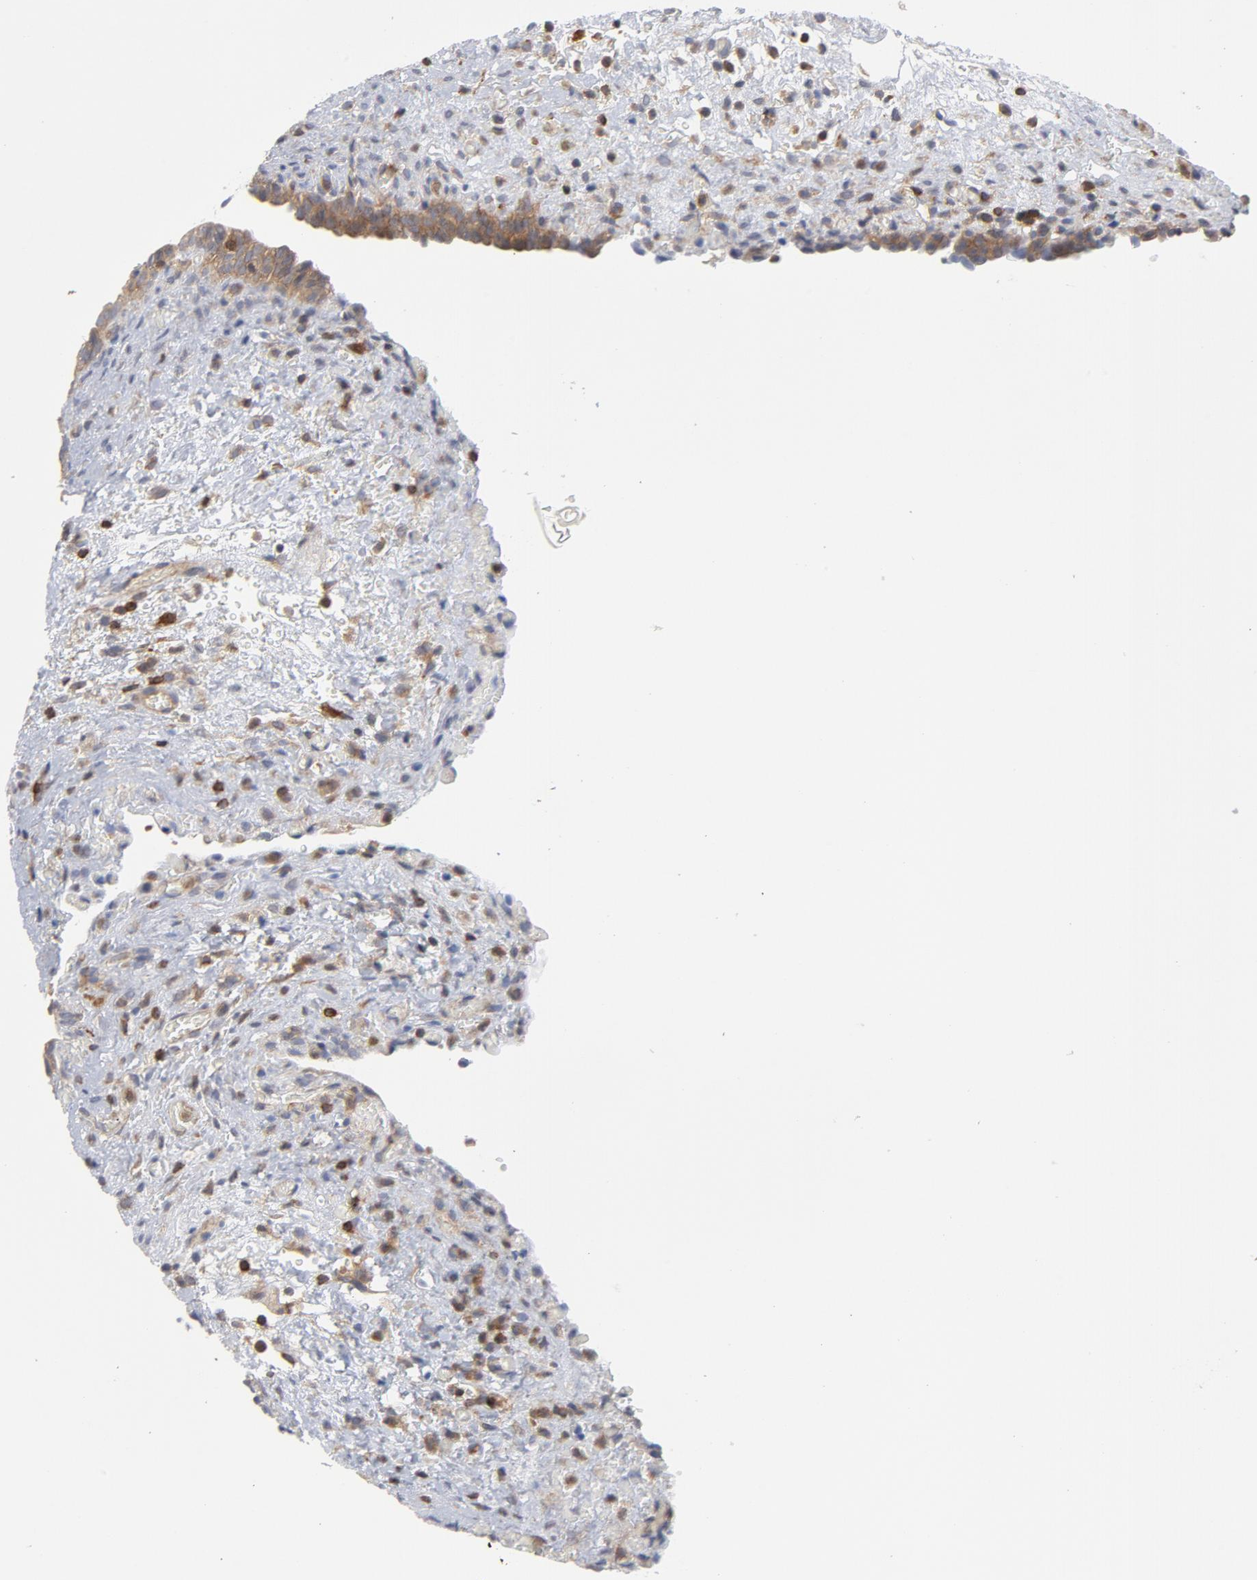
{"staining": {"intensity": "weak", "quantity": ">75%", "location": "cytoplasmic/membranous"}, "tissue": "urinary bladder", "cell_type": "Urothelial cells", "image_type": "normal", "snomed": [{"axis": "morphology", "description": "Normal tissue, NOS"}, {"axis": "morphology", "description": "Dysplasia, NOS"}, {"axis": "topography", "description": "Urinary bladder"}], "caption": "Immunohistochemical staining of normal urinary bladder shows >75% levels of weak cytoplasmic/membranous protein positivity in approximately >75% of urothelial cells. (Stains: DAB in brown, nuclei in blue, Microscopy: brightfield microscopy at high magnification).", "gene": "TRADD", "patient": {"sex": "male", "age": 35}}